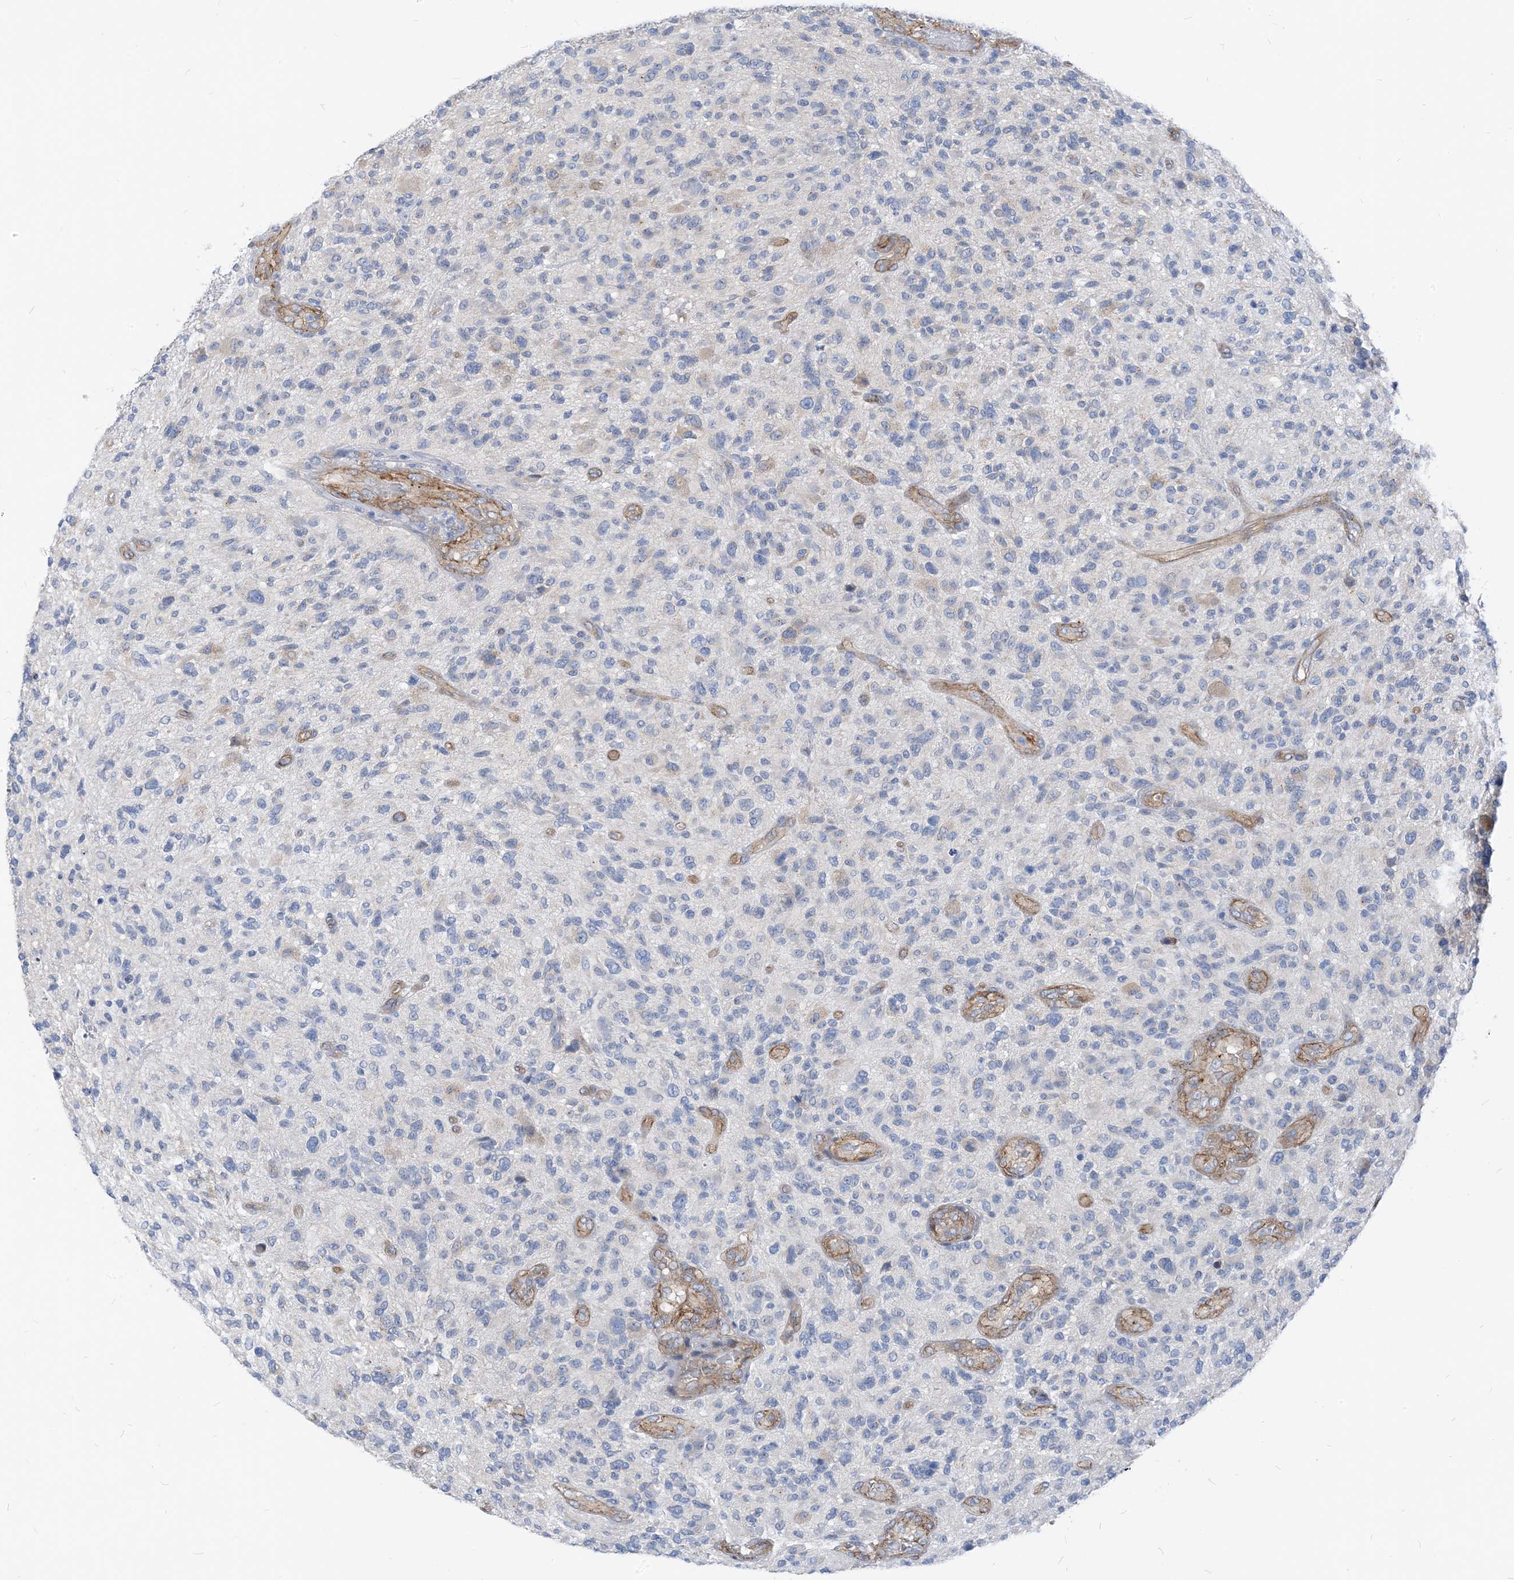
{"staining": {"intensity": "negative", "quantity": "none", "location": "none"}, "tissue": "glioma", "cell_type": "Tumor cells", "image_type": "cancer", "snomed": [{"axis": "morphology", "description": "Glioma, malignant, High grade"}, {"axis": "topography", "description": "Brain"}], "caption": "A micrograph of glioma stained for a protein exhibits no brown staining in tumor cells.", "gene": "PLEKHA3", "patient": {"sex": "male", "age": 47}}